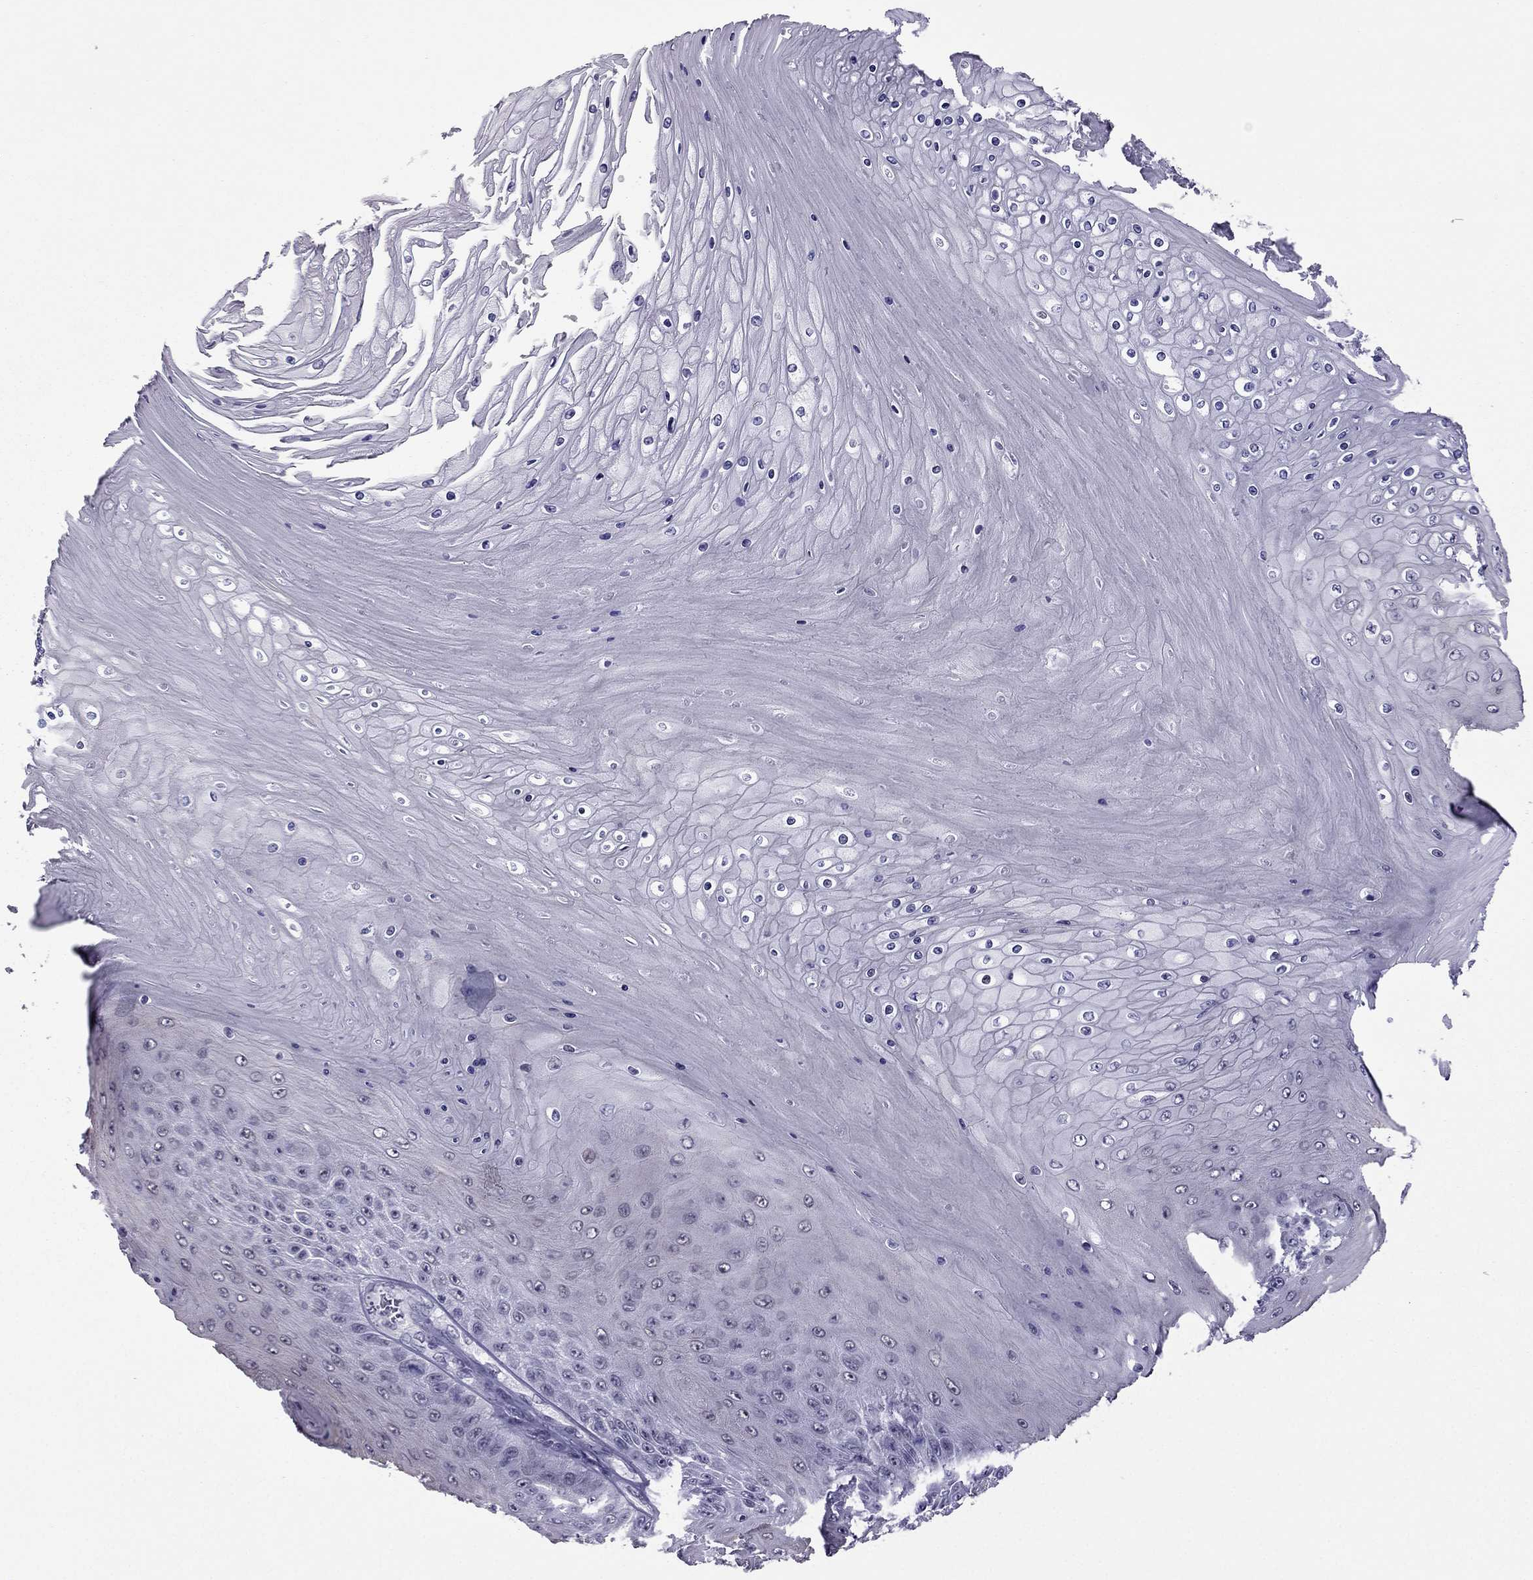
{"staining": {"intensity": "negative", "quantity": "none", "location": "none"}, "tissue": "skin cancer", "cell_type": "Tumor cells", "image_type": "cancer", "snomed": [{"axis": "morphology", "description": "Squamous cell carcinoma, NOS"}, {"axis": "topography", "description": "Skin"}], "caption": "Immunohistochemistry of squamous cell carcinoma (skin) exhibits no staining in tumor cells.", "gene": "MYLK3", "patient": {"sex": "male", "age": 62}}